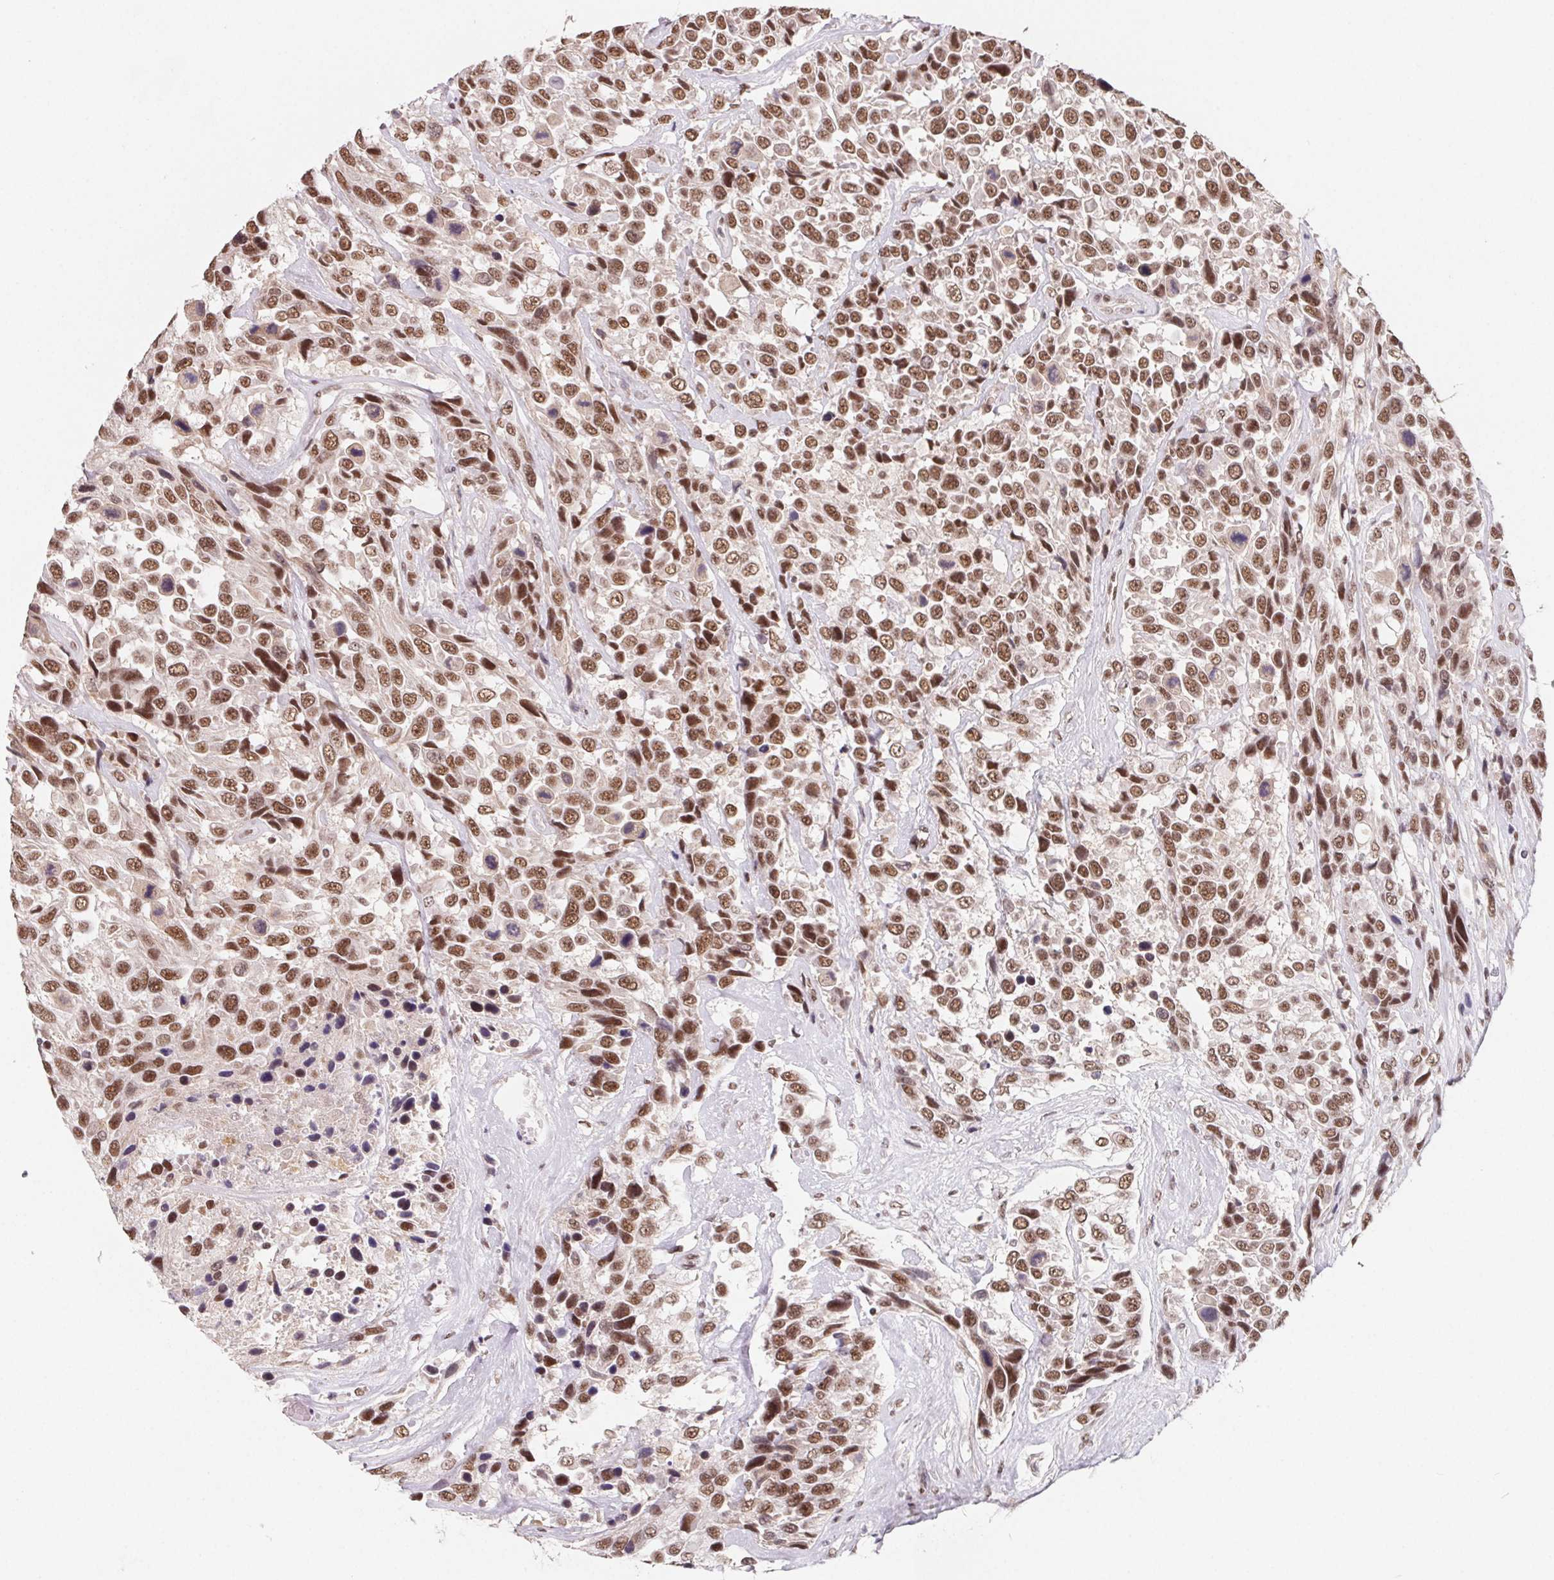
{"staining": {"intensity": "moderate", "quantity": ">75%", "location": "nuclear"}, "tissue": "urothelial cancer", "cell_type": "Tumor cells", "image_type": "cancer", "snomed": [{"axis": "morphology", "description": "Urothelial carcinoma, High grade"}, {"axis": "topography", "description": "Urinary bladder"}], "caption": "A micrograph of urothelial cancer stained for a protein displays moderate nuclear brown staining in tumor cells. The staining was performed using DAB, with brown indicating positive protein expression. Nuclei are stained blue with hematoxylin.", "gene": "TCERG1", "patient": {"sex": "female", "age": 70}}